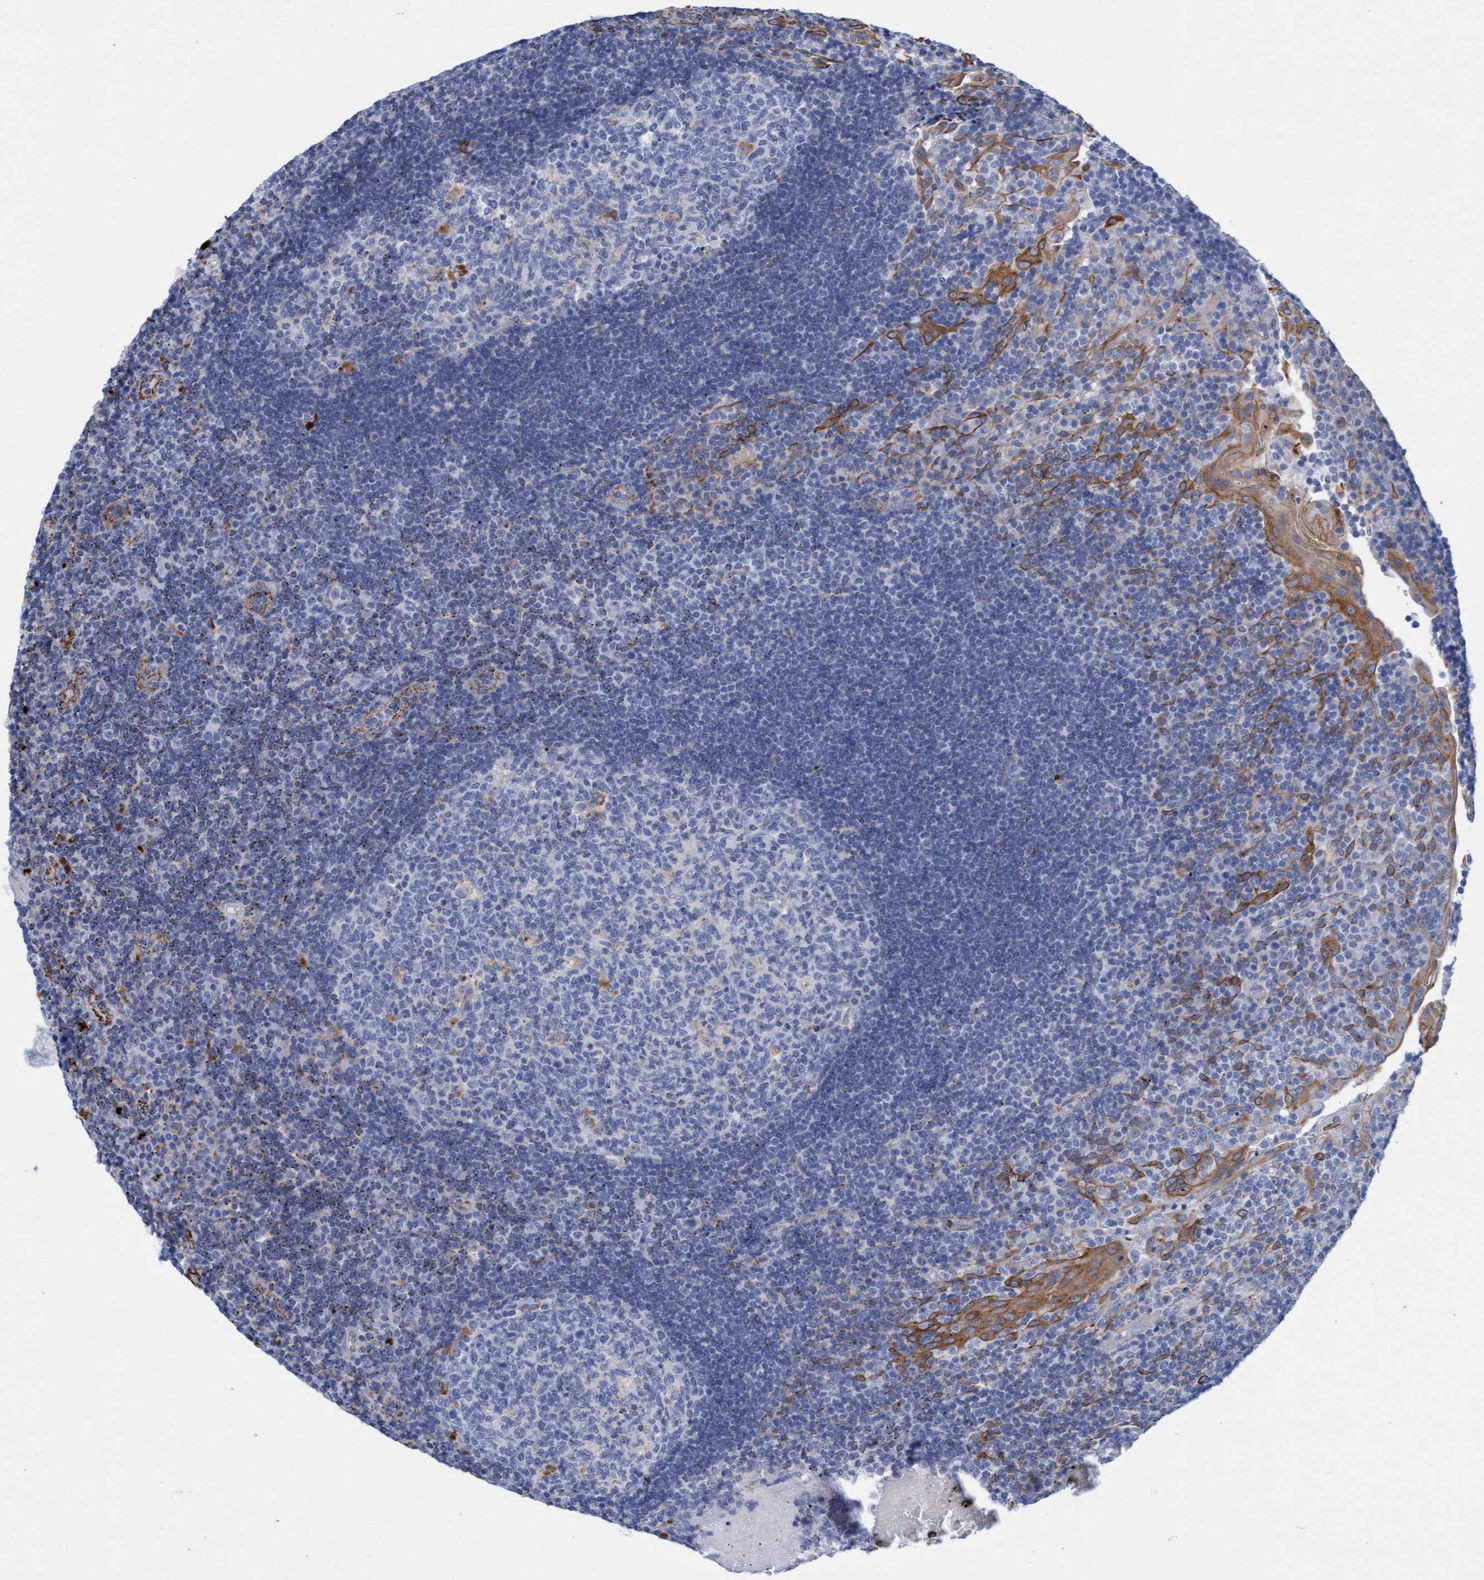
{"staining": {"intensity": "moderate", "quantity": "<25%", "location": "cytoplasmic/membranous"}, "tissue": "tonsil", "cell_type": "Germinal center cells", "image_type": "normal", "snomed": [{"axis": "morphology", "description": "Normal tissue, NOS"}, {"axis": "topography", "description": "Tonsil"}], "caption": "Protein analysis of normal tonsil displays moderate cytoplasmic/membranous expression in about <25% of germinal center cells. The staining was performed using DAB to visualize the protein expression in brown, while the nuclei were stained in blue with hematoxylin (Magnification: 20x).", "gene": "SGSH", "patient": {"sex": "female", "age": 40}}